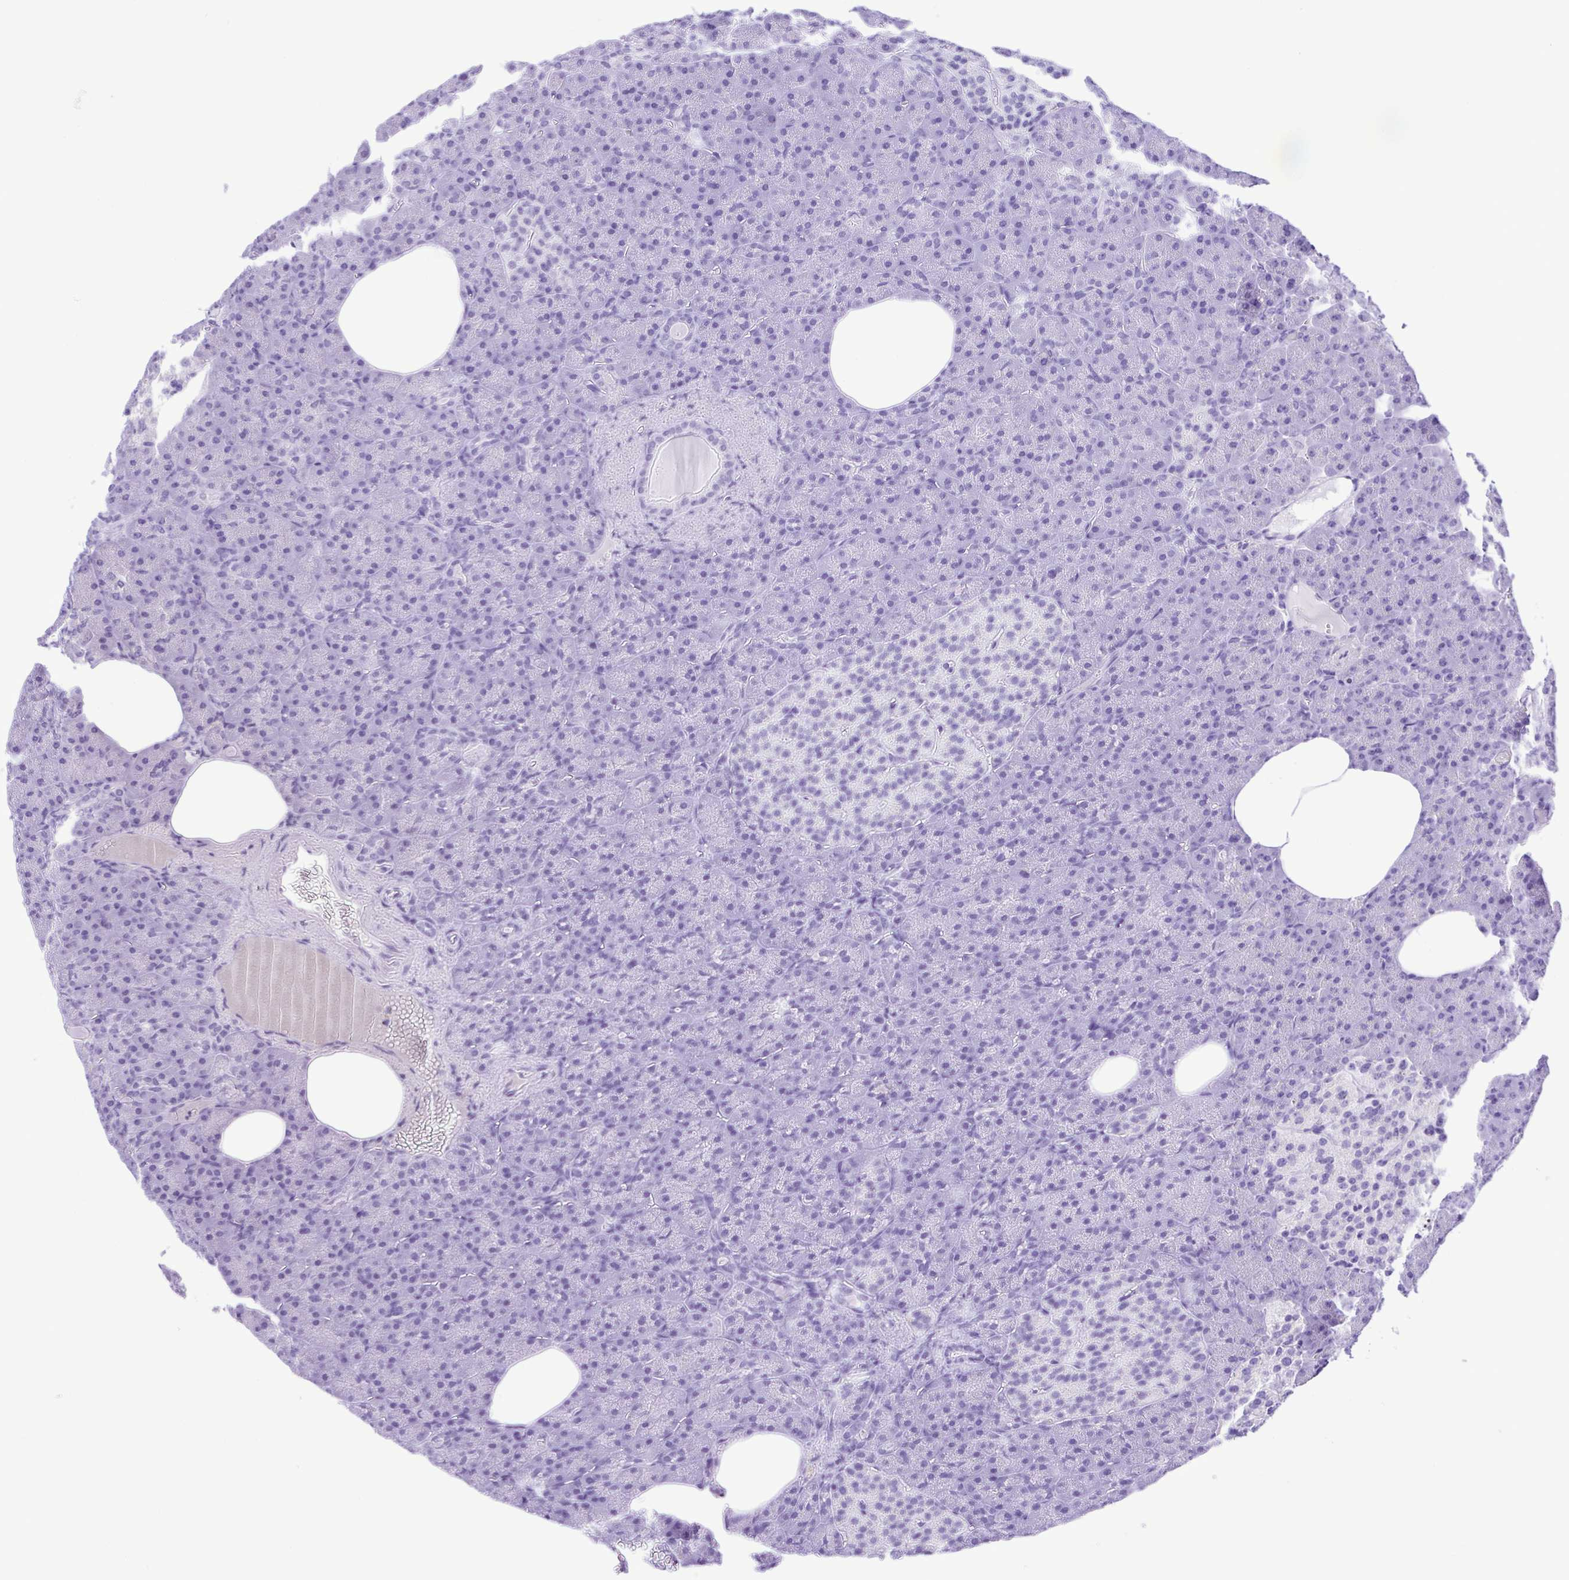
{"staining": {"intensity": "negative", "quantity": "none", "location": "none"}, "tissue": "pancreas", "cell_type": "Exocrine glandular cells", "image_type": "normal", "snomed": [{"axis": "morphology", "description": "Normal tissue, NOS"}, {"axis": "topography", "description": "Pancreas"}], "caption": "Immunohistochemistry (IHC) of benign human pancreas exhibits no staining in exocrine glandular cells.", "gene": "SYT1", "patient": {"sex": "female", "age": 74}}